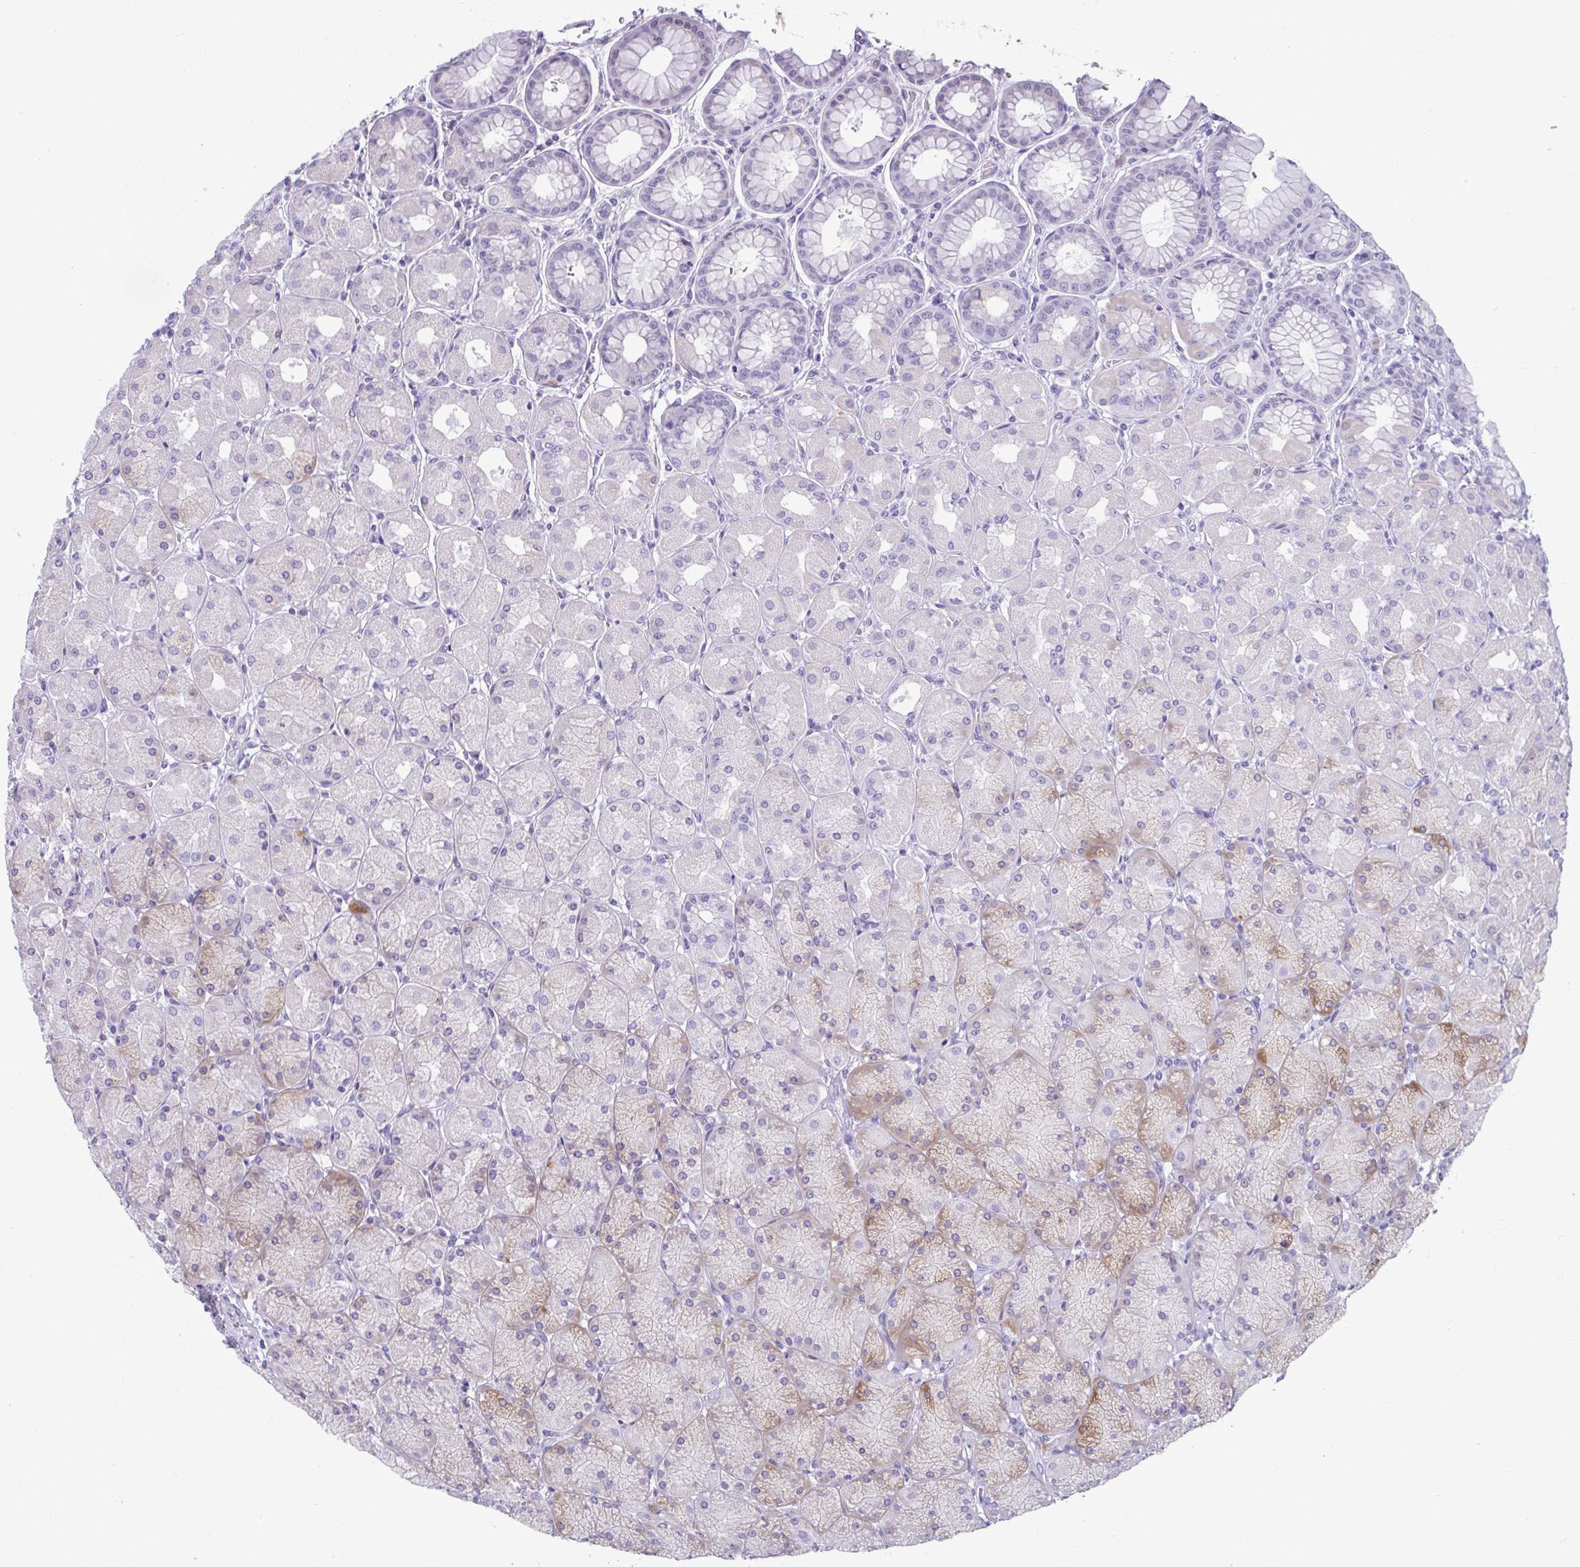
{"staining": {"intensity": "weak", "quantity": "<25%", "location": "cytoplasmic/membranous"}, "tissue": "stomach", "cell_type": "Glandular cells", "image_type": "normal", "snomed": [{"axis": "morphology", "description": "Normal tissue, NOS"}, {"axis": "topography", "description": "Stomach, upper"}], "caption": "High magnification brightfield microscopy of normal stomach stained with DAB (brown) and counterstained with hematoxylin (blue): glandular cells show no significant expression.", "gene": "SERPINI1", "patient": {"sex": "female", "age": 56}}